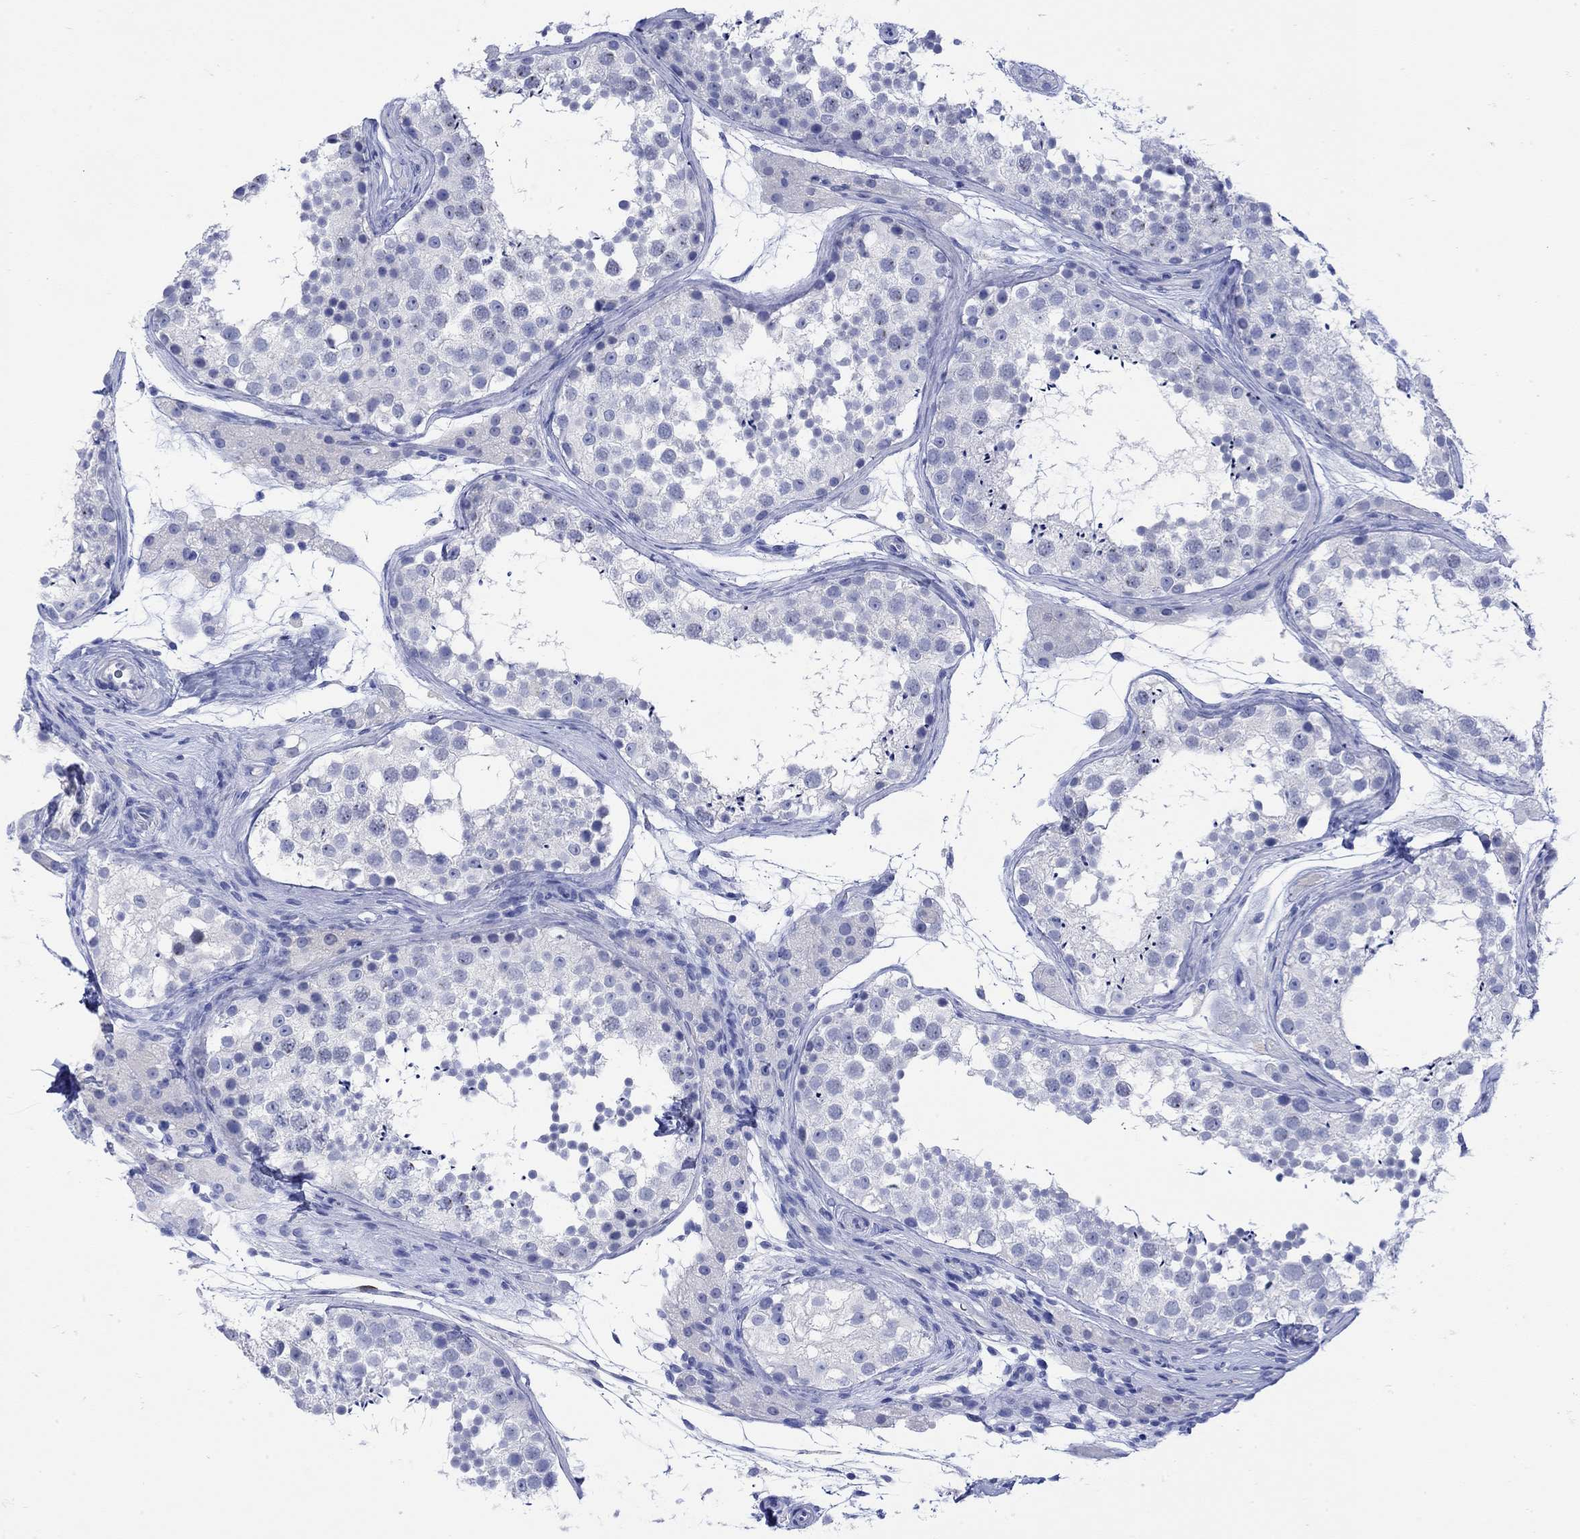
{"staining": {"intensity": "negative", "quantity": "none", "location": "none"}, "tissue": "testis", "cell_type": "Cells in seminiferous ducts", "image_type": "normal", "snomed": [{"axis": "morphology", "description": "Normal tissue, NOS"}, {"axis": "topography", "description": "Testis"}], "caption": "The photomicrograph exhibits no significant expression in cells in seminiferous ducts of testis.", "gene": "LINGO3", "patient": {"sex": "male", "age": 41}}